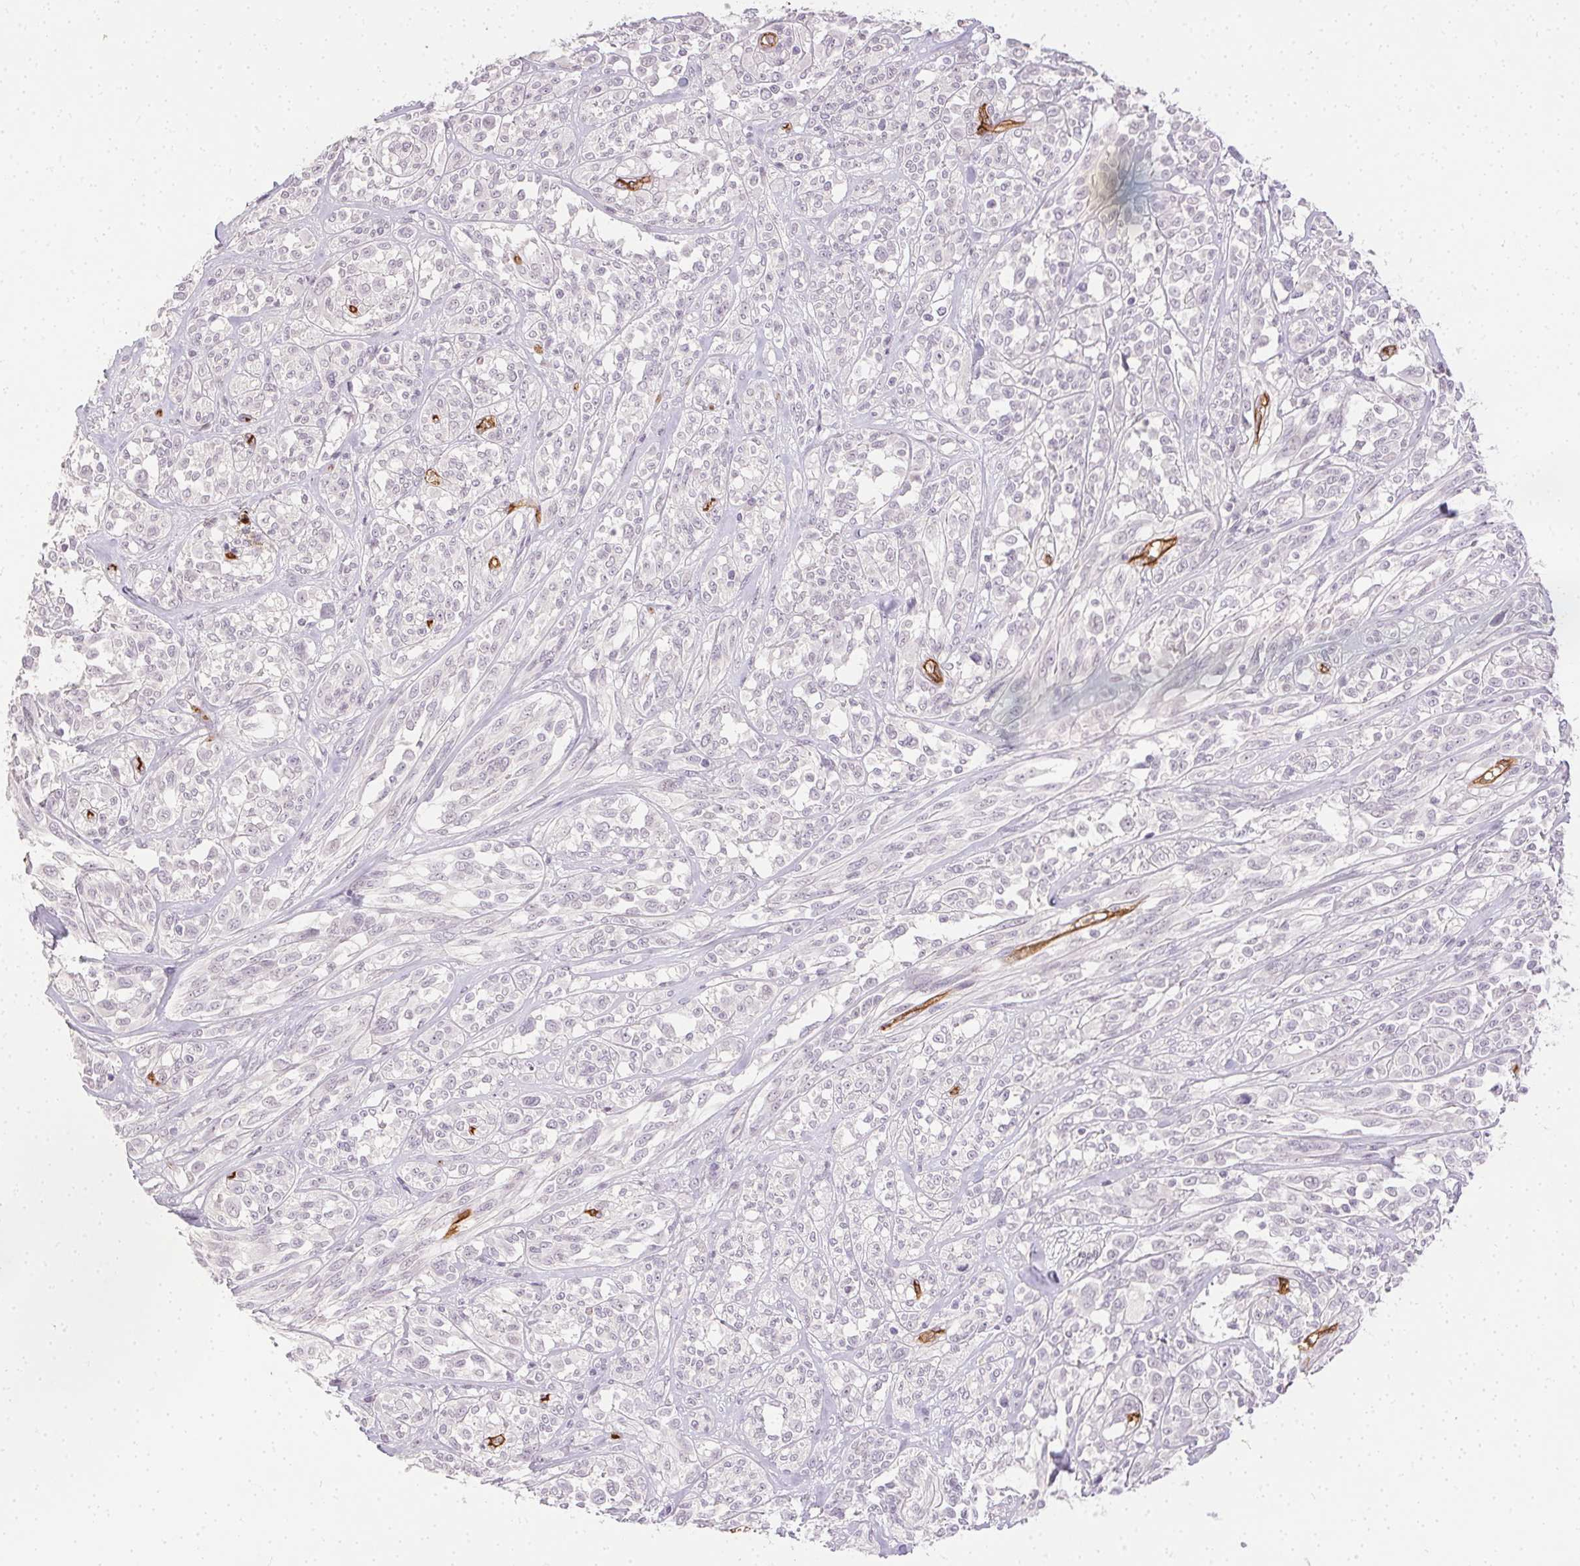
{"staining": {"intensity": "negative", "quantity": "none", "location": "none"}, "tissue": "melanoma", "cell_type": "Tumor cells", "image_type": "cancer", "snomed": [{"axis": "morphology", "description": "Malignant melanoma, NOS"}, {"axis": "topography", "description": "Skin"}], "caption": "There is no significant staining in tumor cells of malignant melanoma.", "gene": "PODXL", "patient": {"sex": "female", "age": 91}}